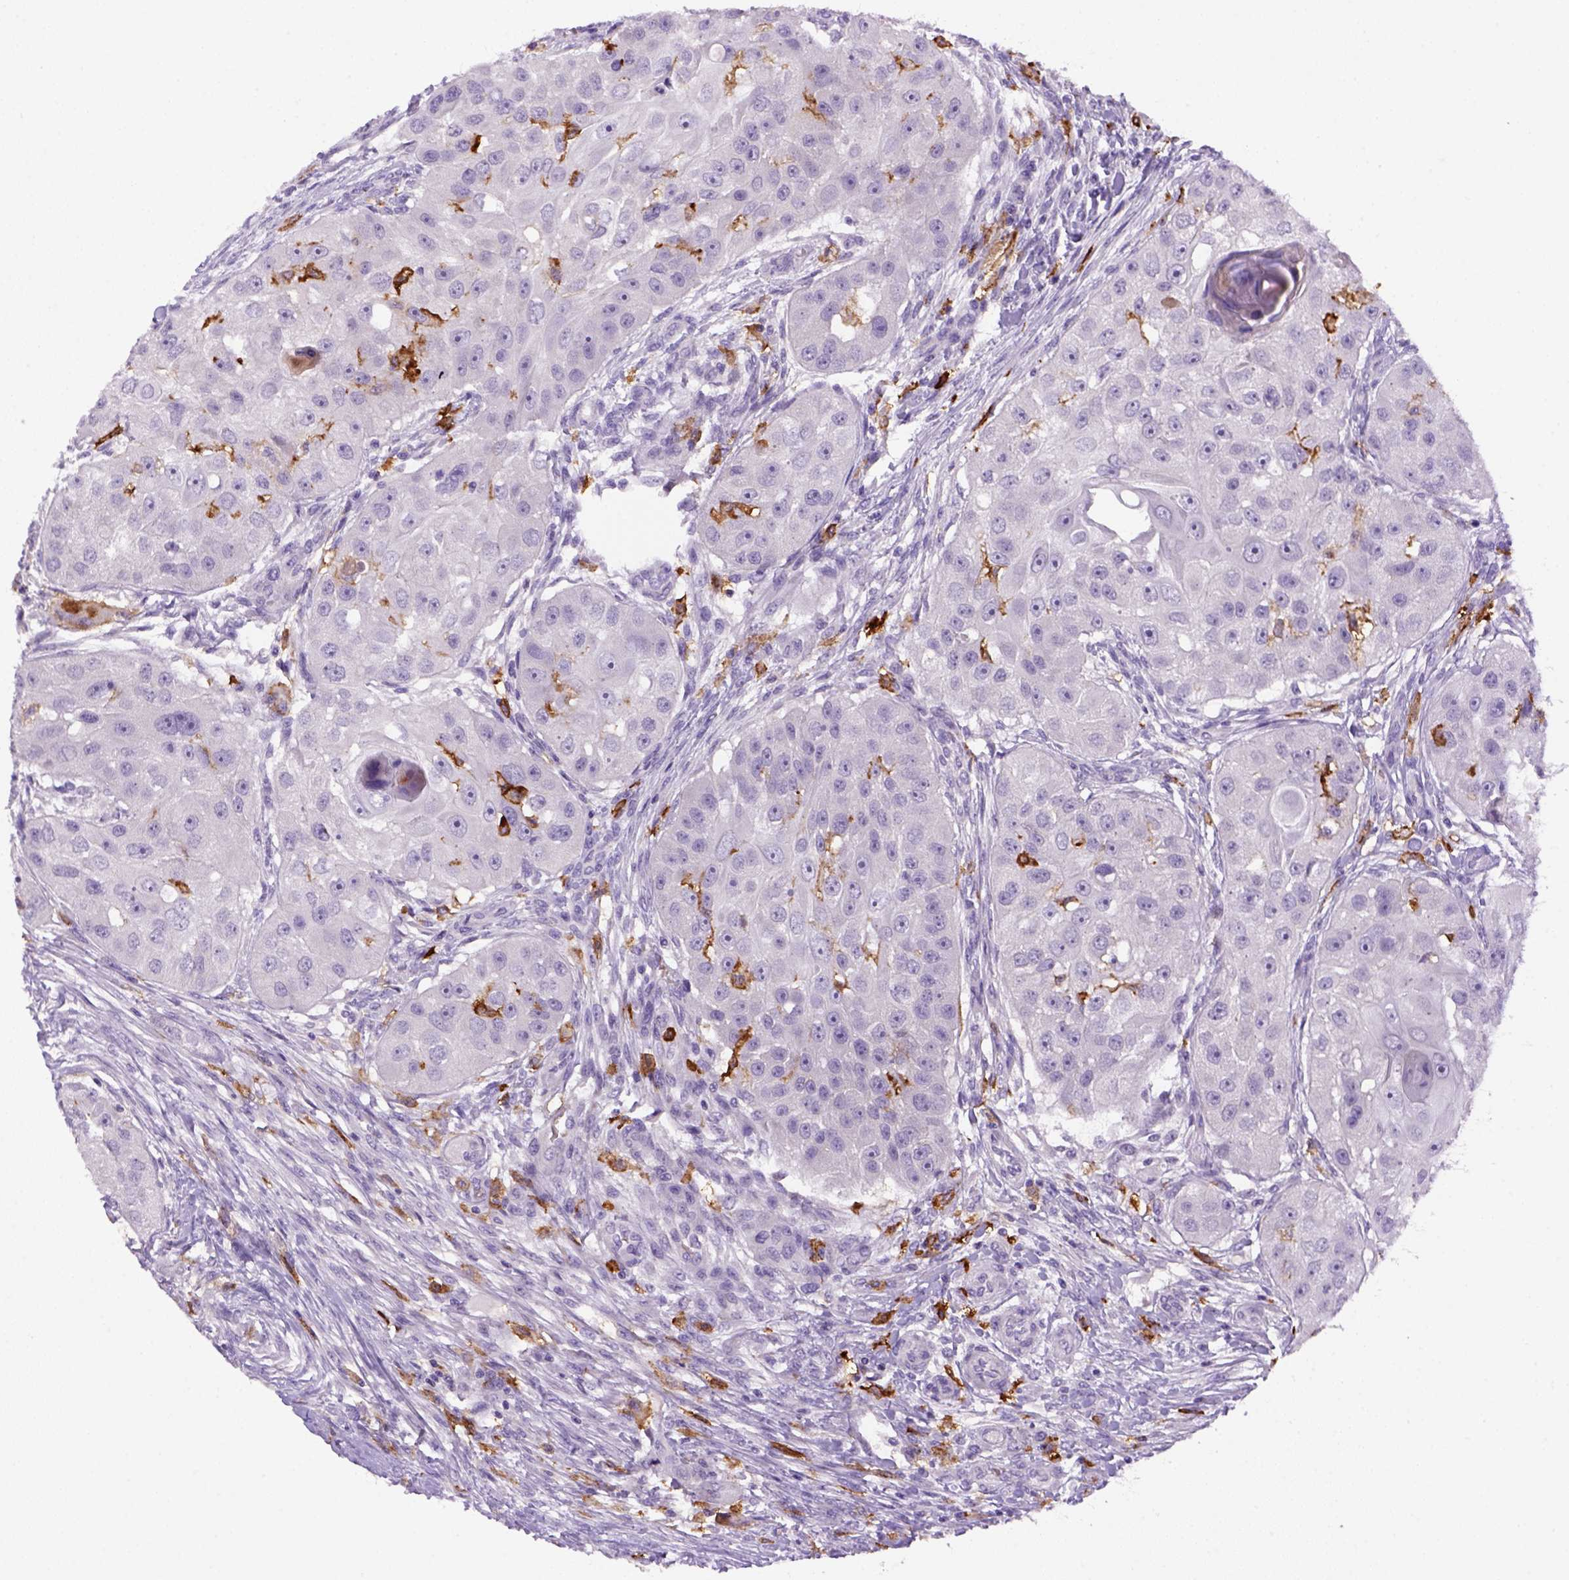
{"staining": {"intensity": "negative", "quantity": "none", "location": "none"}, "tissue": "head and neck cancer", "cell_type": "Tumor cells", "image_type": "cancer", "snomed": [{"axis": "morphology", "description": "Squamous cell carcinoma, NOS"}, {"axis": "topography", "description": "Head-Neck"}], "caption": "Human head and neck squamous cell carcinoma stained for a protein using immunohistochemistry shows no positivity in tumor cells.", "gene": "CD14", "patient": {"sex": "male", "age": 51}}